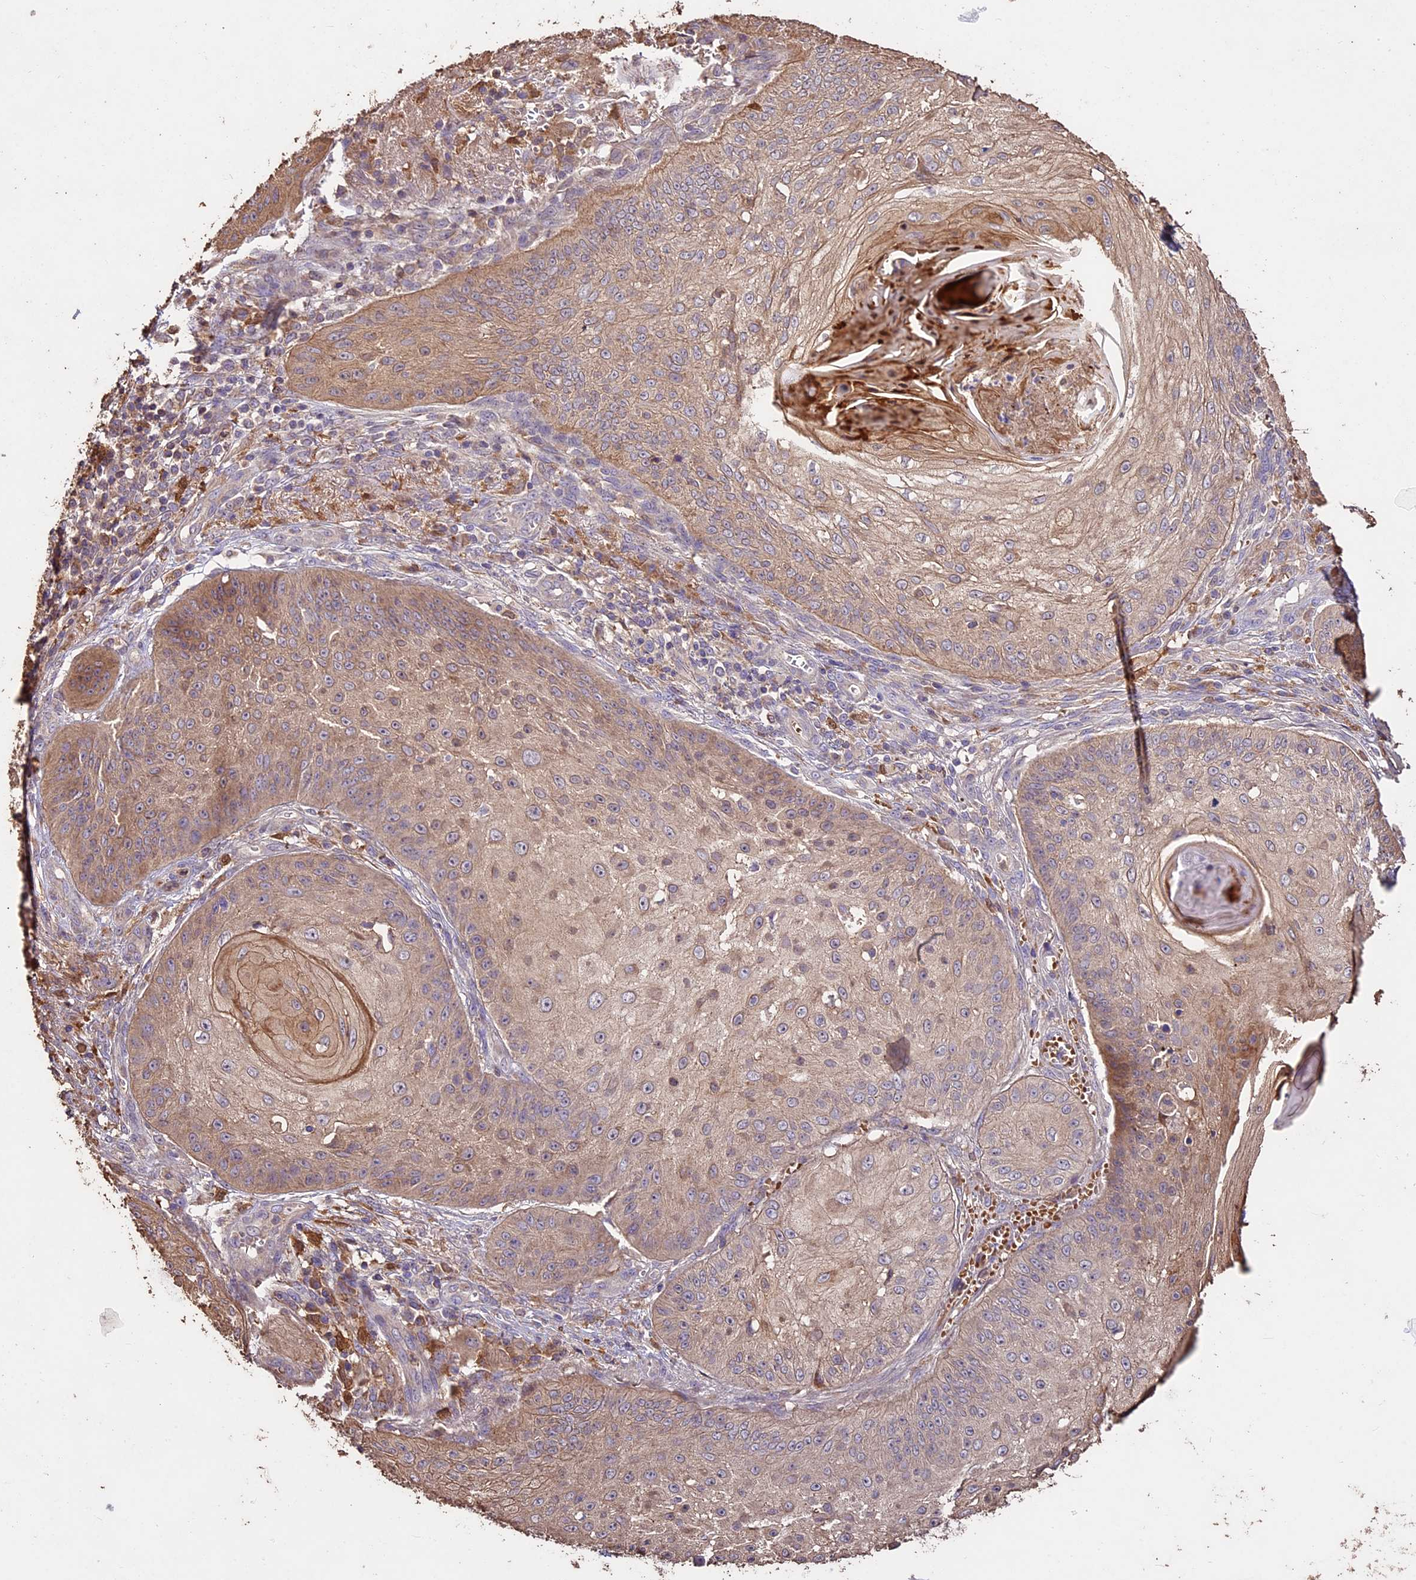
{"staining": {"intensity": "weak", "quantity": ">75%", "location": "cytoplasmic/membranous"}, "tissue": "skin cancer", "cell_type": "Tumor cells", "image_type": "cancer", "snomed": [{"axis": "morphology", "description": "Squamous cell carcinoma, NOS"}, {"axis": "topography", "description": "Skin"}], "caption": "The micrograph exhibits immunohistochemical staining of squamous cell carcinoma (skin). There is weak cytoplasmic/membranous positivity is seen in about >75% of tumor cells.", "gene": "CRLF1", "patient": {"sex": "male", "age": 70}}